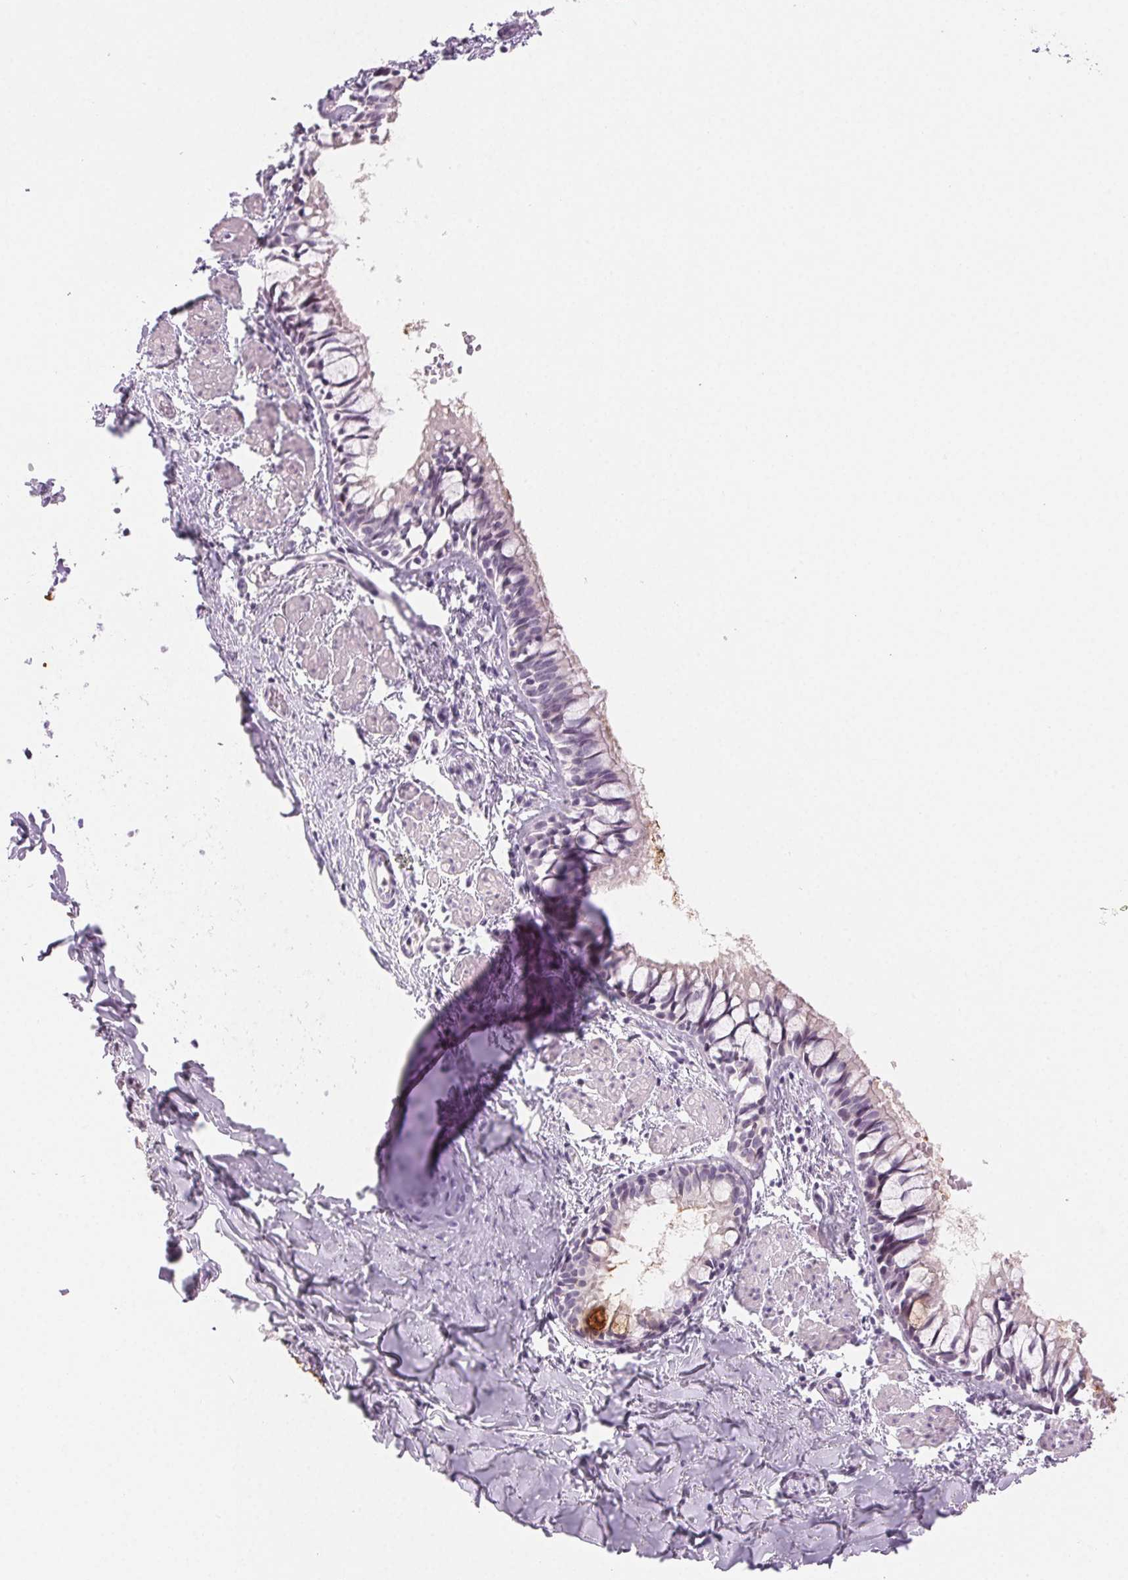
{"staining": {"intensity": "negative", "quantity": "none", "location": "none"}, "tissue": "bronchus", "cell_type": "Respiratory epithelial cells", "image_type": "normal", "snomed": [{"axis": "morphology", "description": "Normal tissue, NOS"}, {"axis": "topography", "description": "Bronchus"}], "caption": "Immunohistochemistry of normal bronchus shows no staining in respiratory epithelial cells. (DAB IHC, high magnification).", "gene": "BPIFB2", "patient": {"sex": "male", "age": 1}}